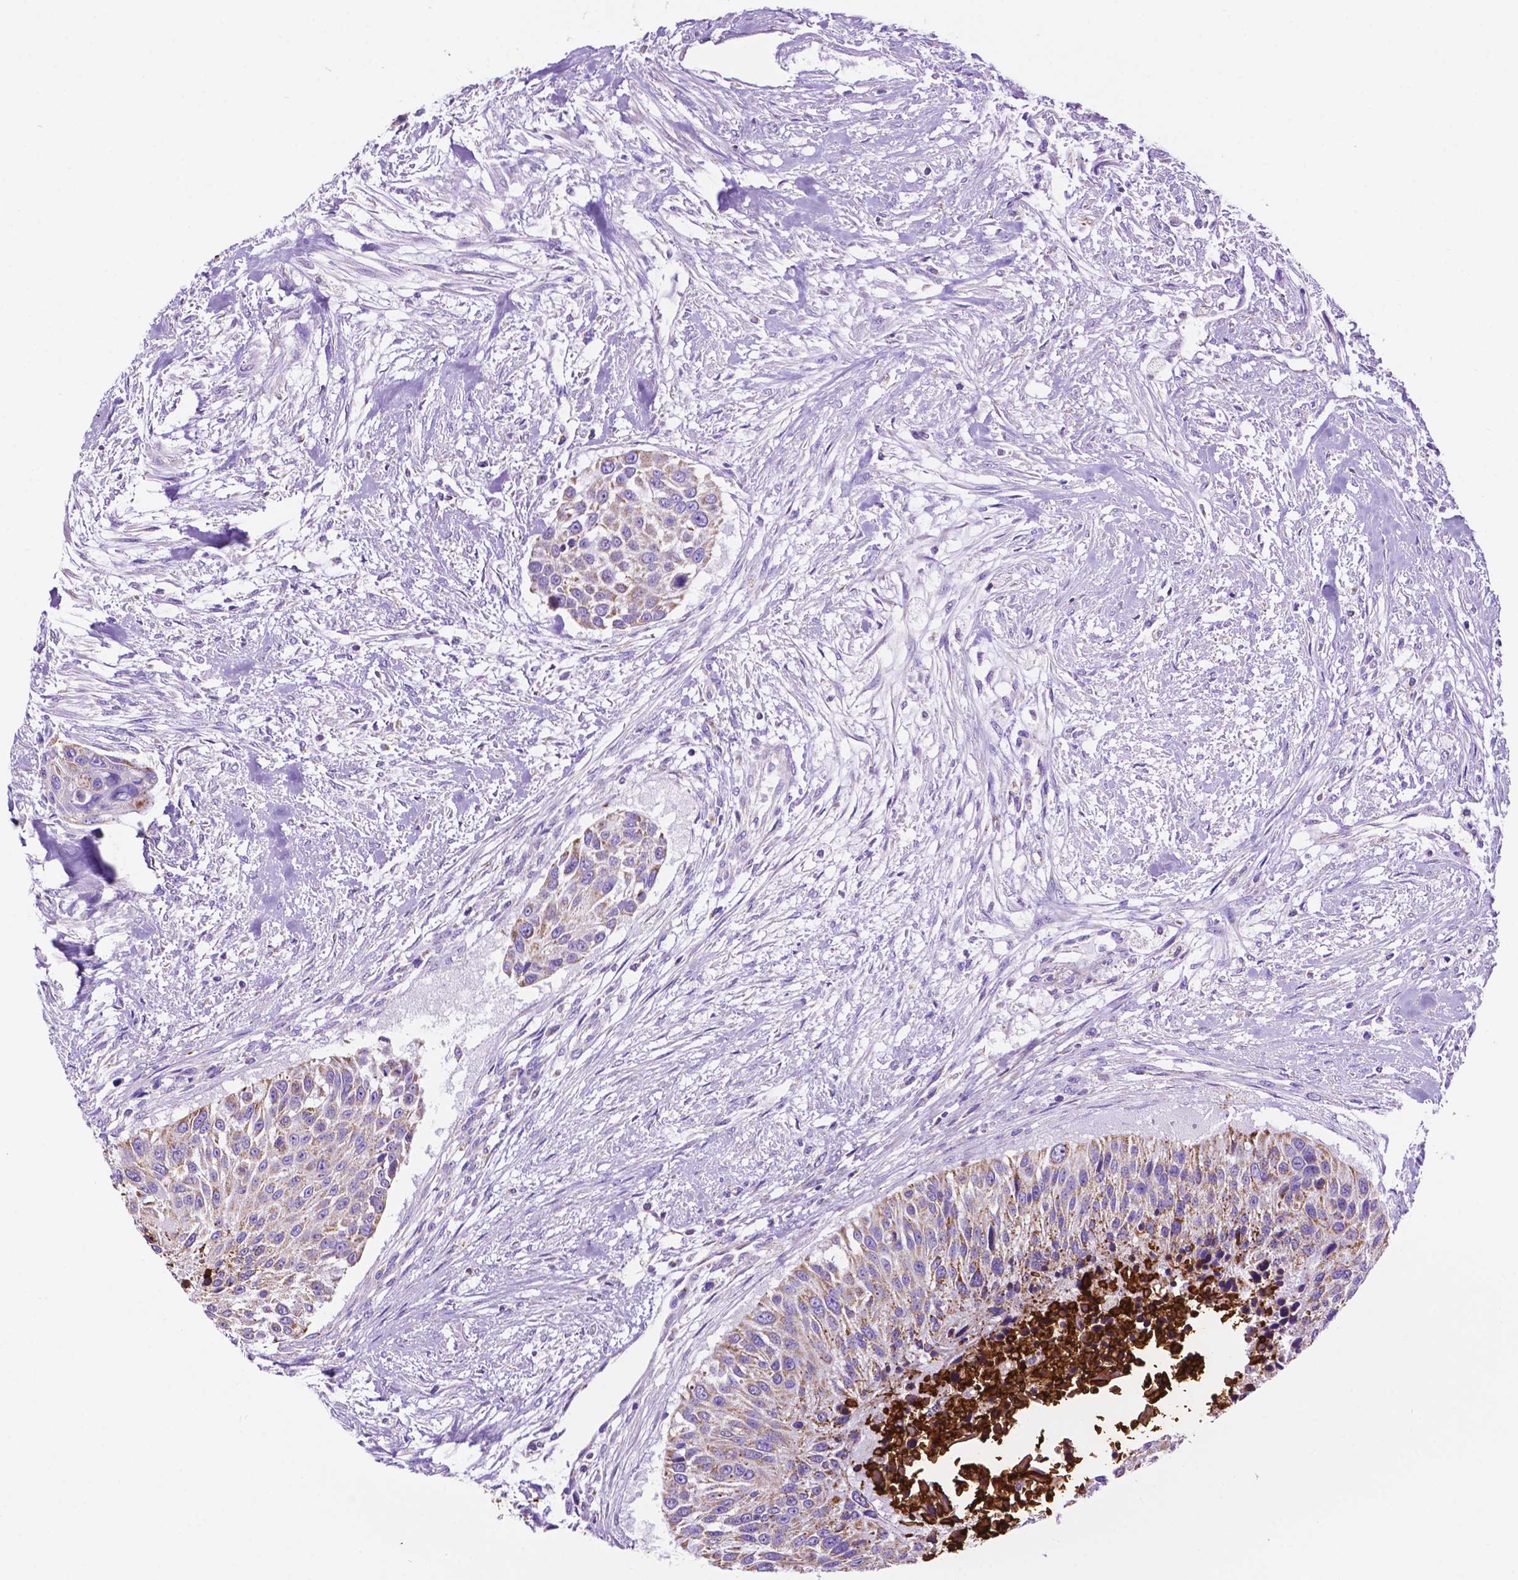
{"staining": {"intensity": "moderate", "quantity": ">75%", "location": "cytoplasmic/membranous"}, "tissue": "urothelial cancer", "cell_type": "Tumor cells", "image_type": "cancer", "snomed": [{"axis": "morphology", "description": "Urothelial carcinoma, NOS"}, {"axis": "topography", "description": "Urinary bladder"}], "caption": "Immunohistochemical staining of human urothelial cancer displays medium levels of moderate cytoplasmic/membranous protein expression in about >75% of tumor cells.", "gene": "GDPD5", "patient": {"sex": "male", "age": 55}}